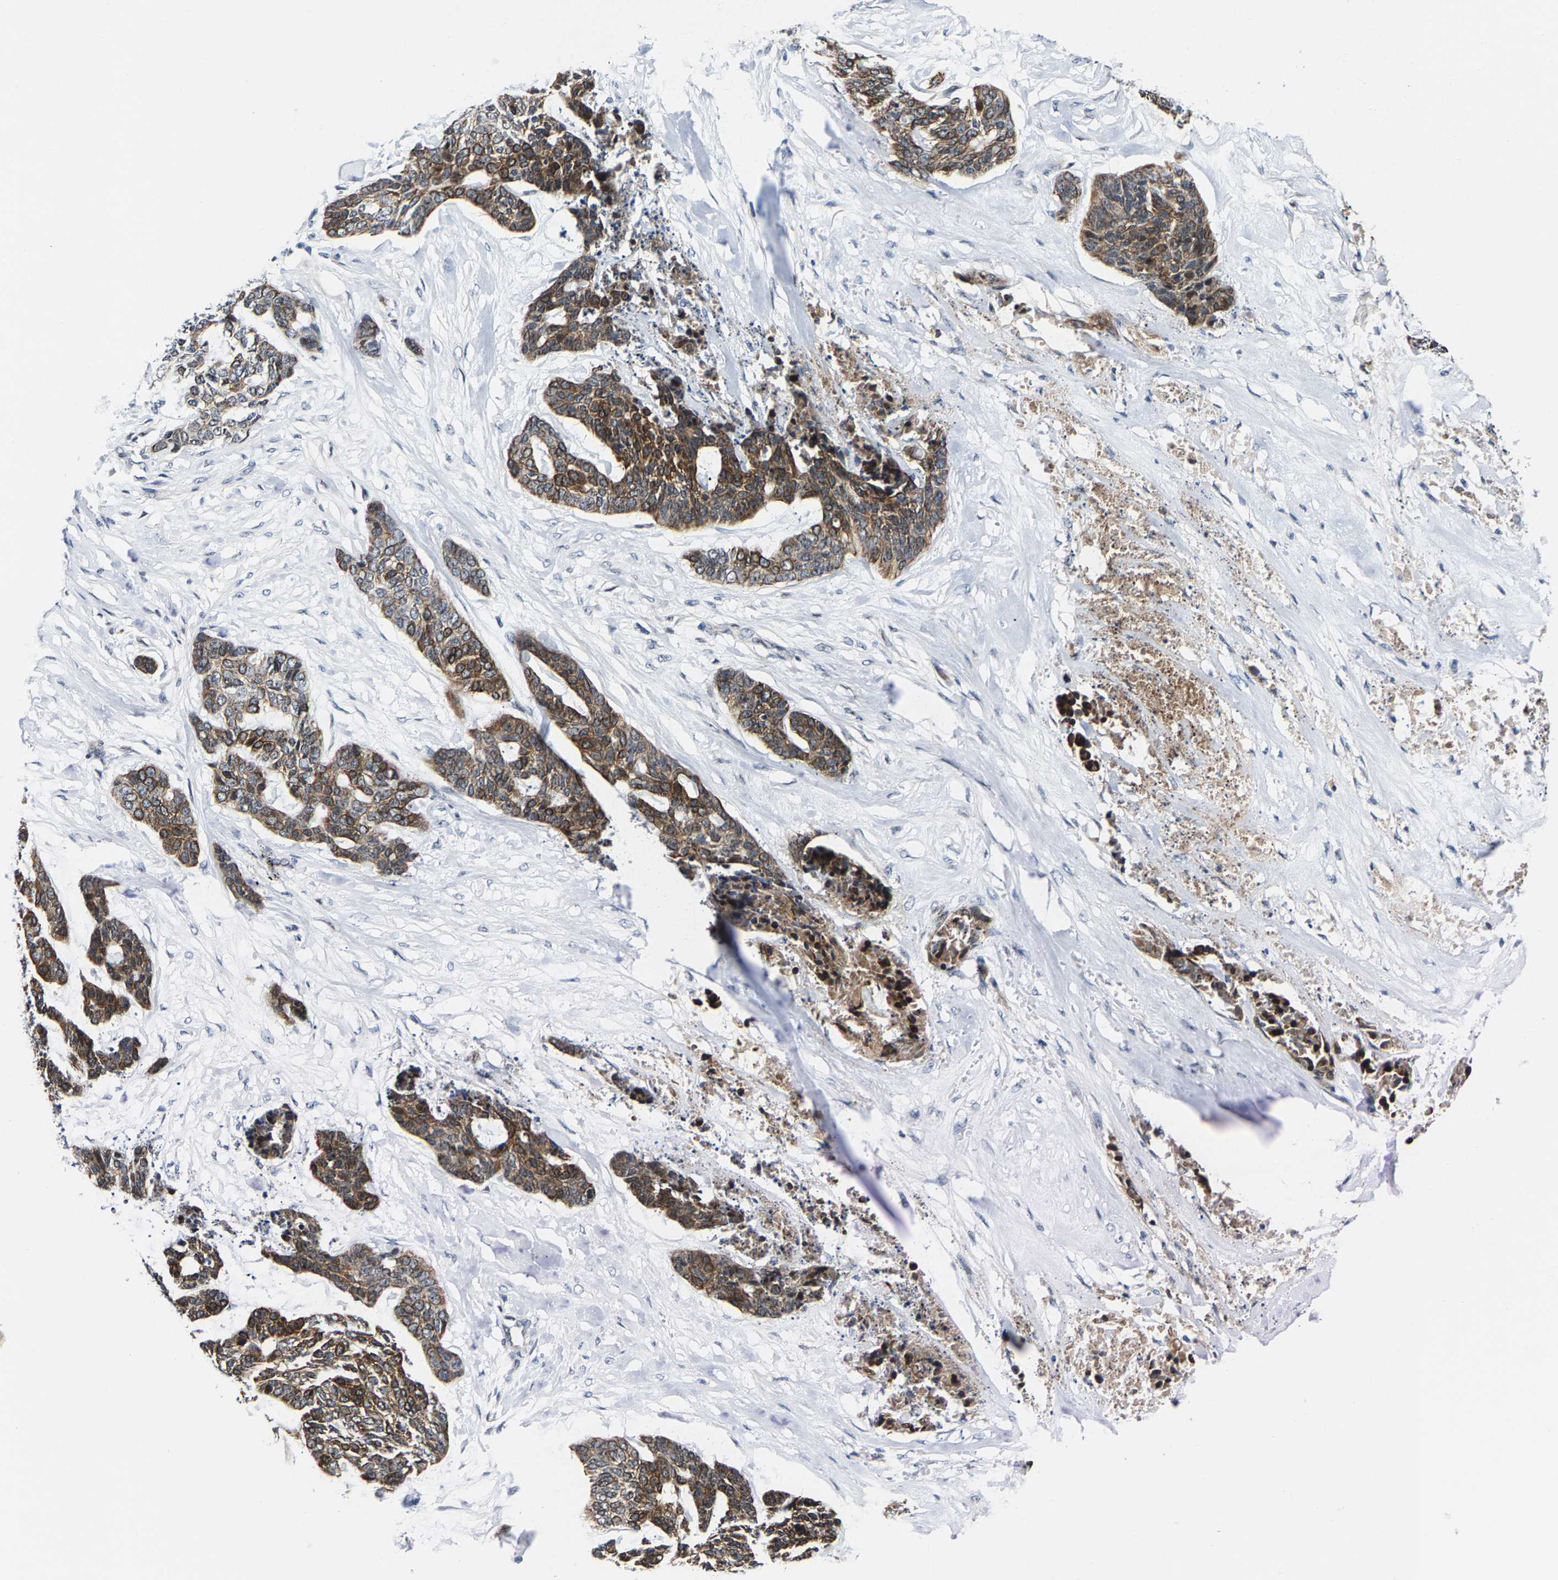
{"staining": {"intensity": "moderate", "quantity": ">75%", "location": "cytoplasmic/membranous"}, "tissue": "skin cancer", "cell_type": "Tumor cells", "image_type": "cancer", "snomed": [{"axis": "morphology", "description": "Basal cell carcinoma"}, {"axis": "topography", "description": "Skin"}], "caption": "Approximately >75% of tumor cells in basal cell carcinoma (skin) exhibit moderate cytoplasmic/membranous protein positivity as visualized by brown immunohistochemical staining.", "gene": "GTPBP10", "patient": {"sex": "female", "age": 64}}